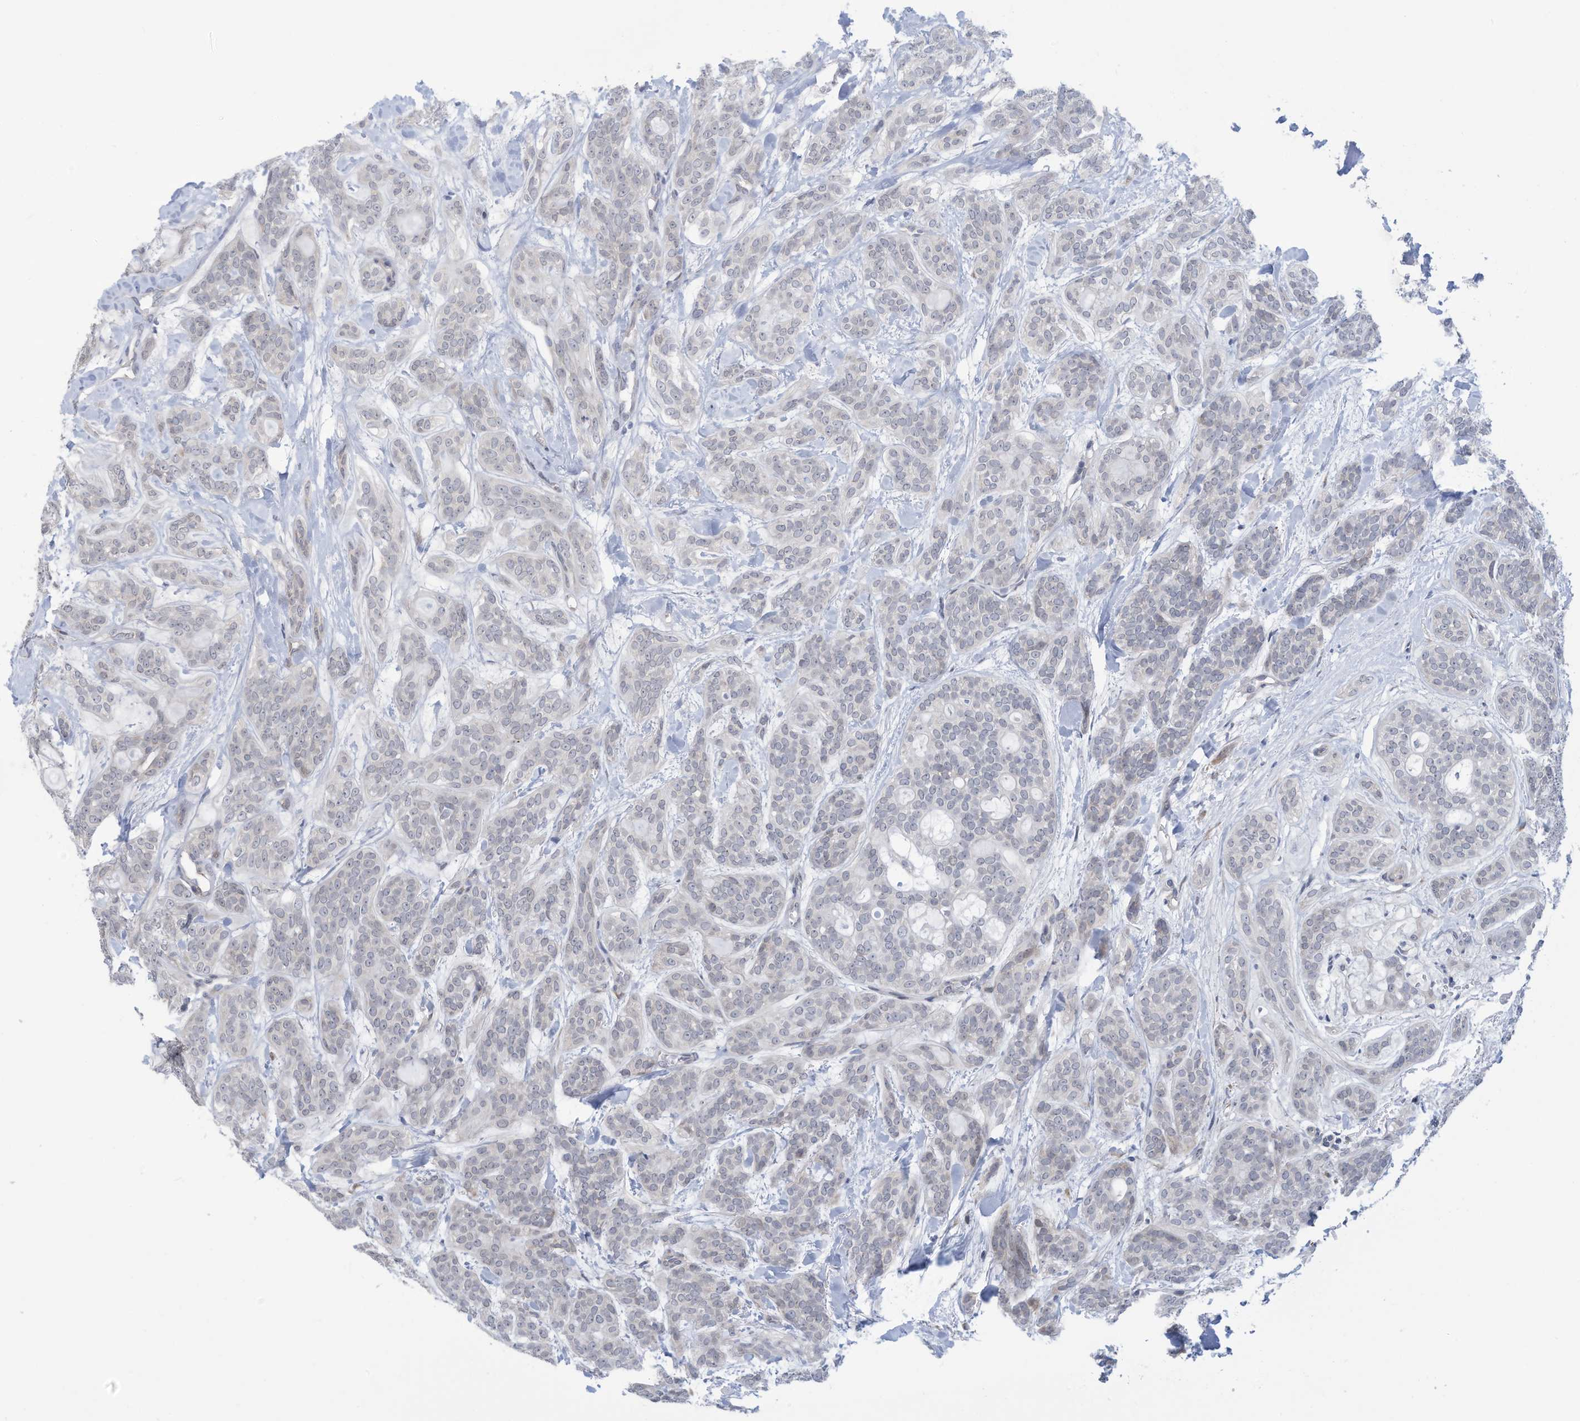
{"staining": {"intensity": "negative", "quantity": "none", "location": "none"}, "tissue": "head and neck cancer", "cell_type": "Tumor cells", "image_type": "cancer", "snomed": [{"axis": "morphology", "description": "Adenocarcinoma, NOS"}, {"axis": "topography", "description": "Head-Neck"}], "caption": "Immunohistochemical staining of human adenocarcinoma (head and neck) exhibits no significant expression in tumor cells. (DAB (3,3'-diaminobenzidine) immunohistochemistry (IHC) visualized using brightfield microscopy, high magnification).", "gene": "ZNF292", "patient": {"sex": "male", "age": 66}}